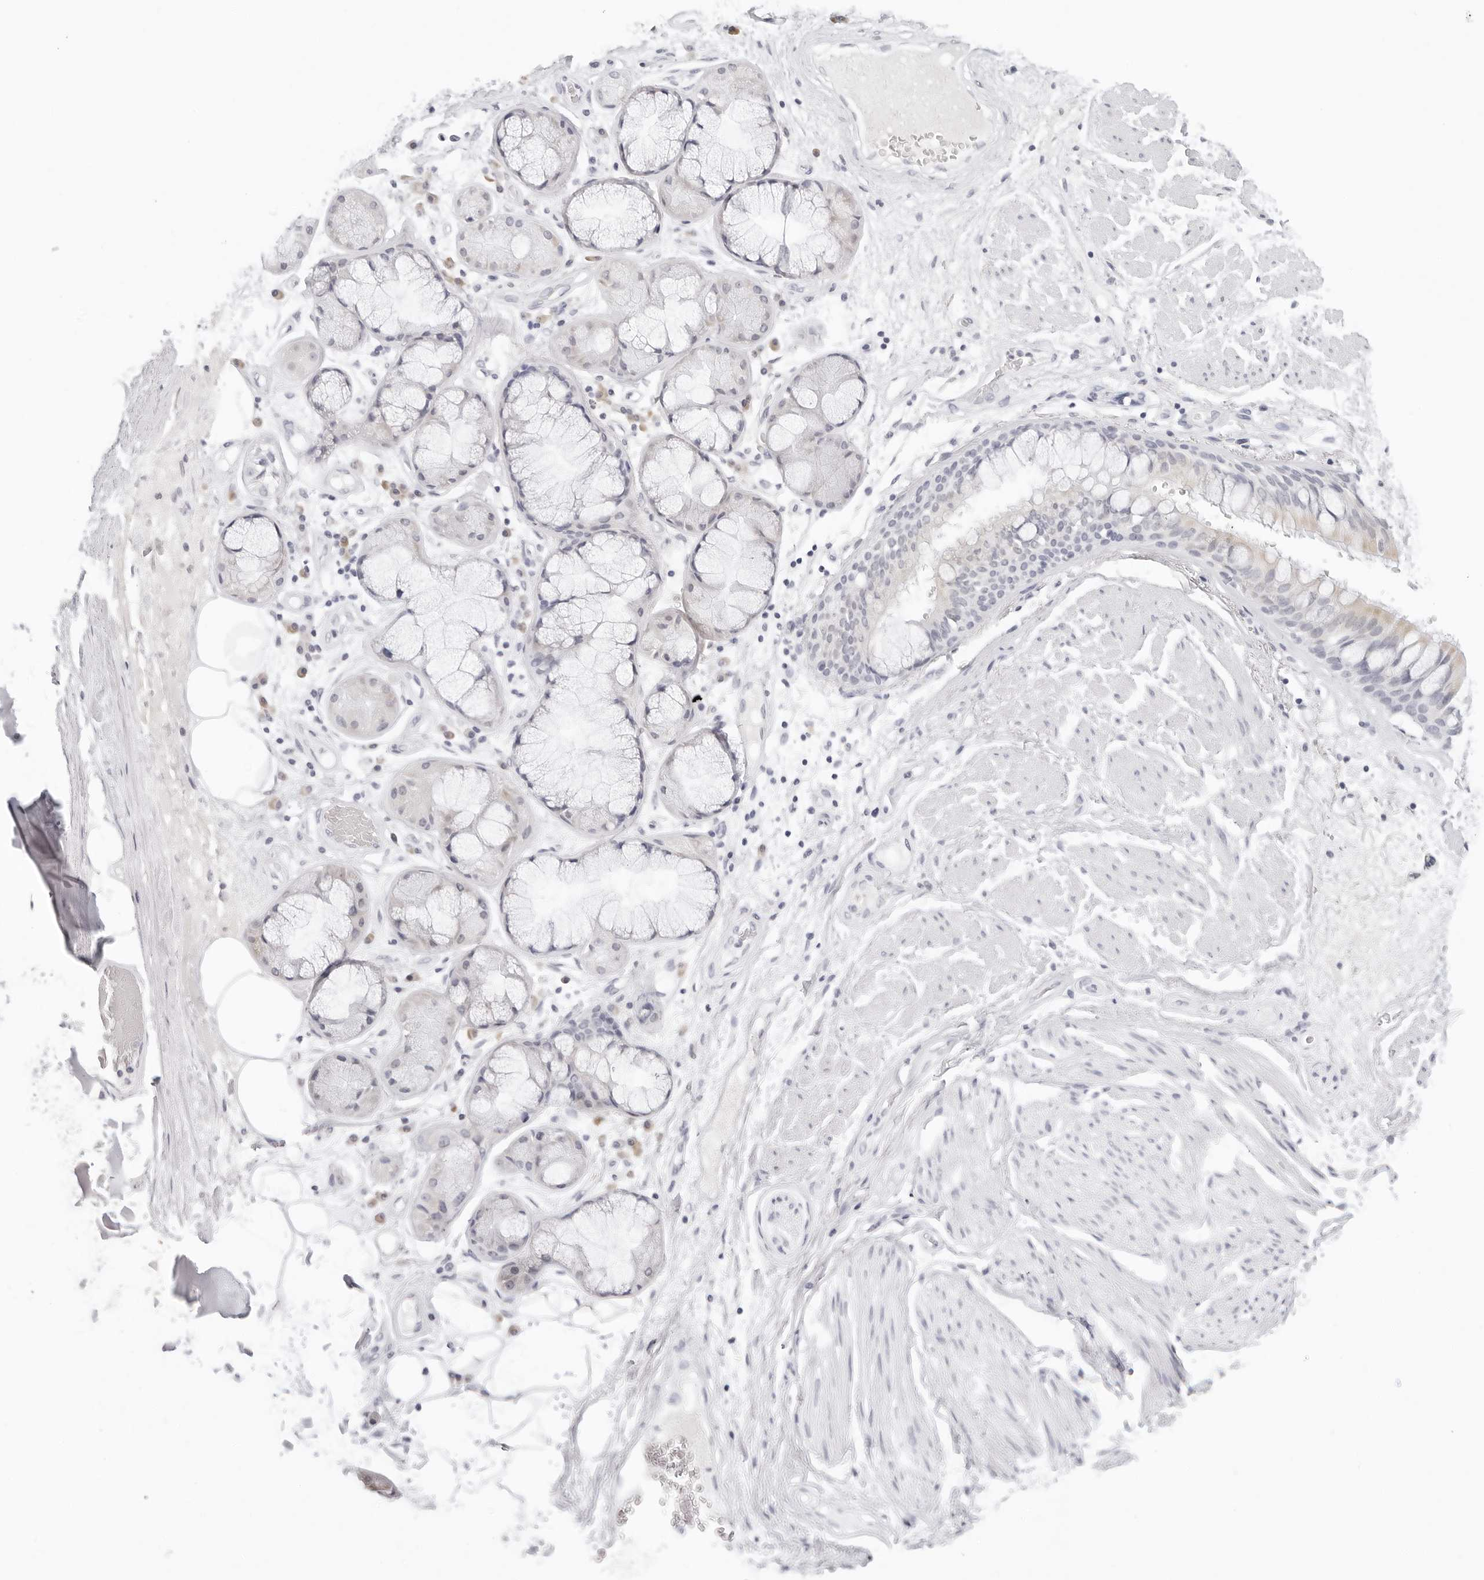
{"staining": {"intensity": "negative", "quantity": "none", "location": "none"}, "tissue": "adipose tissue", "cell_type": "Adipocytes", "image_type": "normal", "snomed": [{"axis": "morphology", "description": "Normal tissue, NOS"}, {"axis": "topography", "description": "Bronchus"}], "caption": "DAB (3,3'-diaminobenzidine) immunohistochemical staining of normal human adipose tissue exhibits no significant staining in adipocytes. (DAB (3,3'-diaminobenzidine) IHC with hematoxylin counter stain).", "gene": "EDN2", "patient": {"sex": "male", "age": 66}}